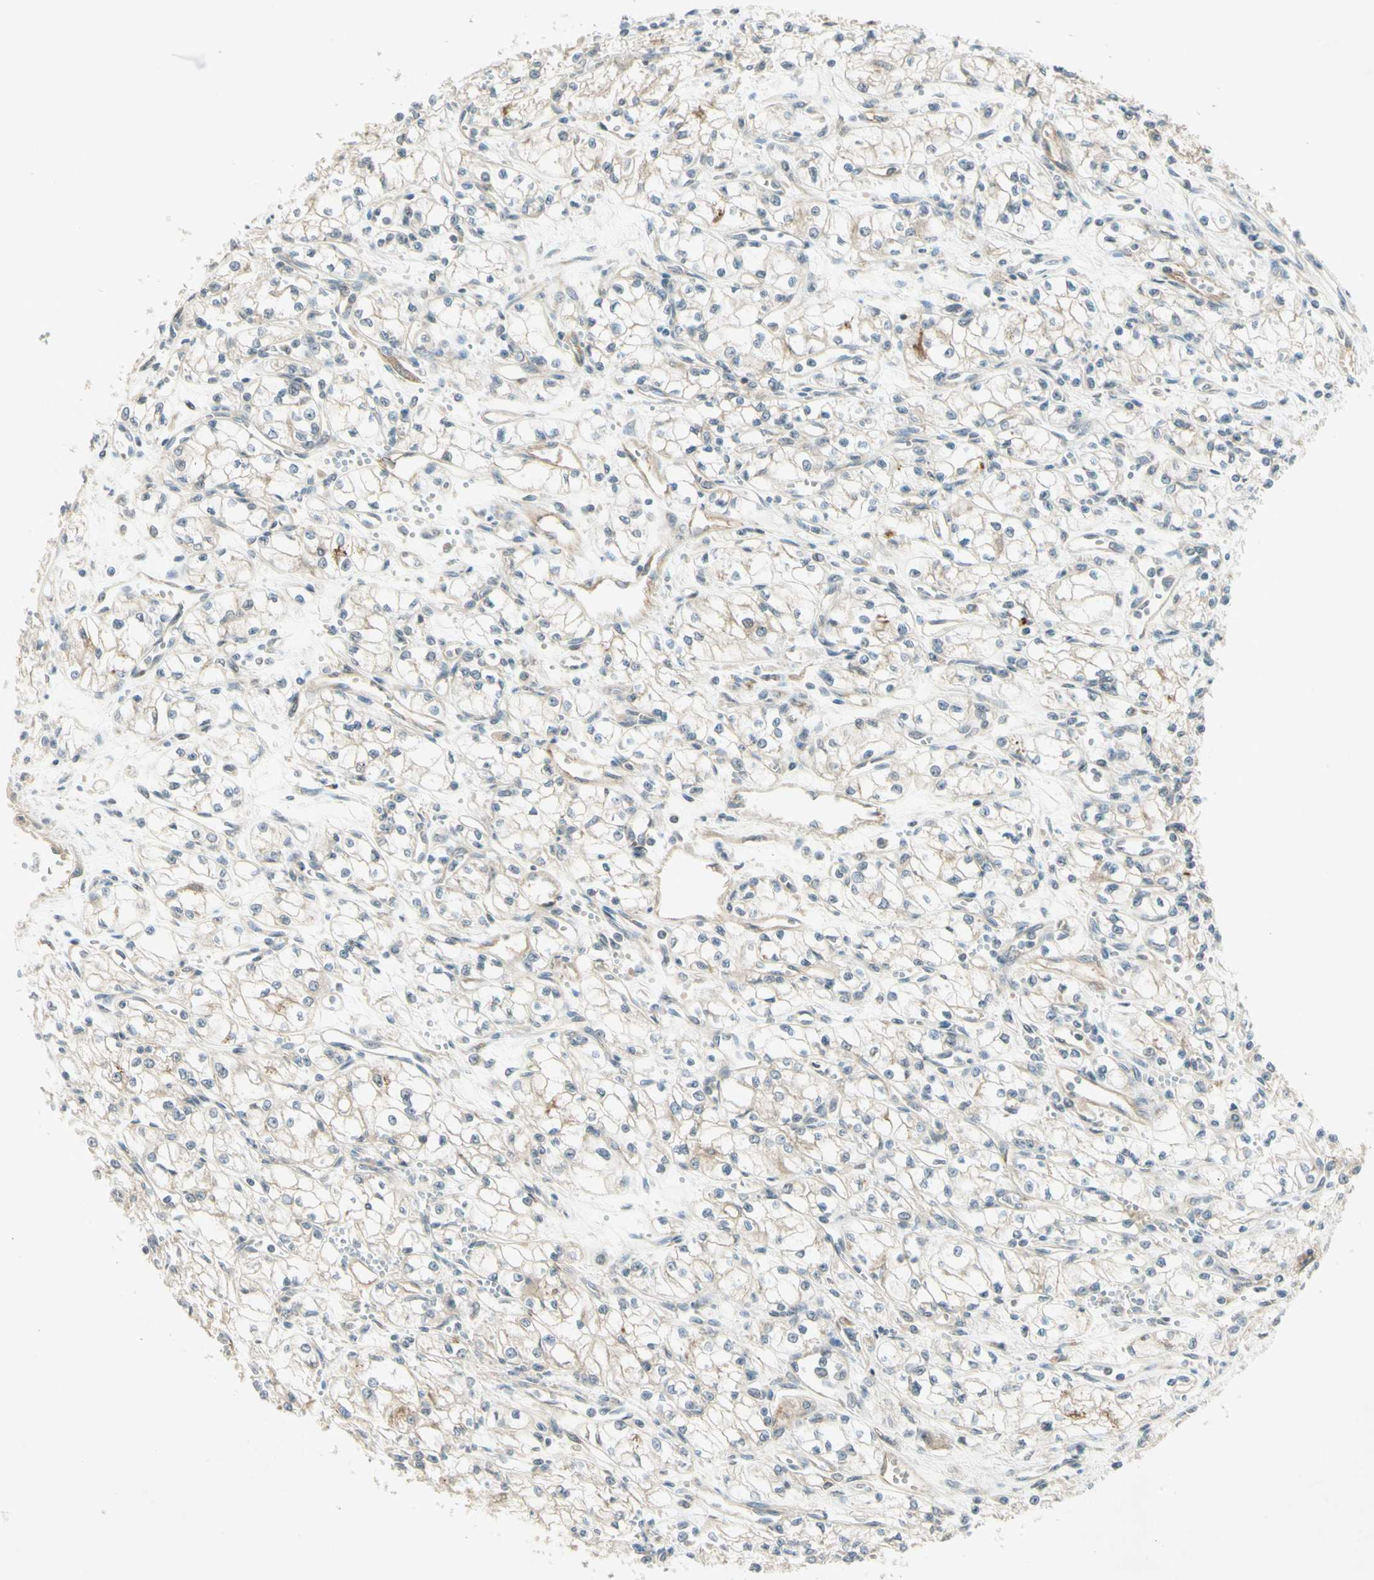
{"staining": {"intensity": "weak", "quantity": "<25%", "location": "cytoplasmic/membranous"}, "tissue": "renal cancer", "cell_type": "Tumor cells", "image_type": "cancer", "snomed": [{"axis": "morphology", "description": "Normal tissue, NOS"}, {"axis": "morphology", "description": "Adenocarcinoma, NOS"}, {"axis": "topography", "description": "Kidney"}], "caption": "This photomicrograph is of renal adenocarcinoma stained with immunohistochemistry (IHC) to label a protein in brown with the nuclei are counter-stained blue. There is no staining in tumor cells. Brightfield microscopy of IHC stained with DAB (3,3'-diaminobenzidine) (brown) and hematoxylin (blue), captured at high magnification.", "gene": "ETF1", "patient": {"sex": "male", "age": 59}}